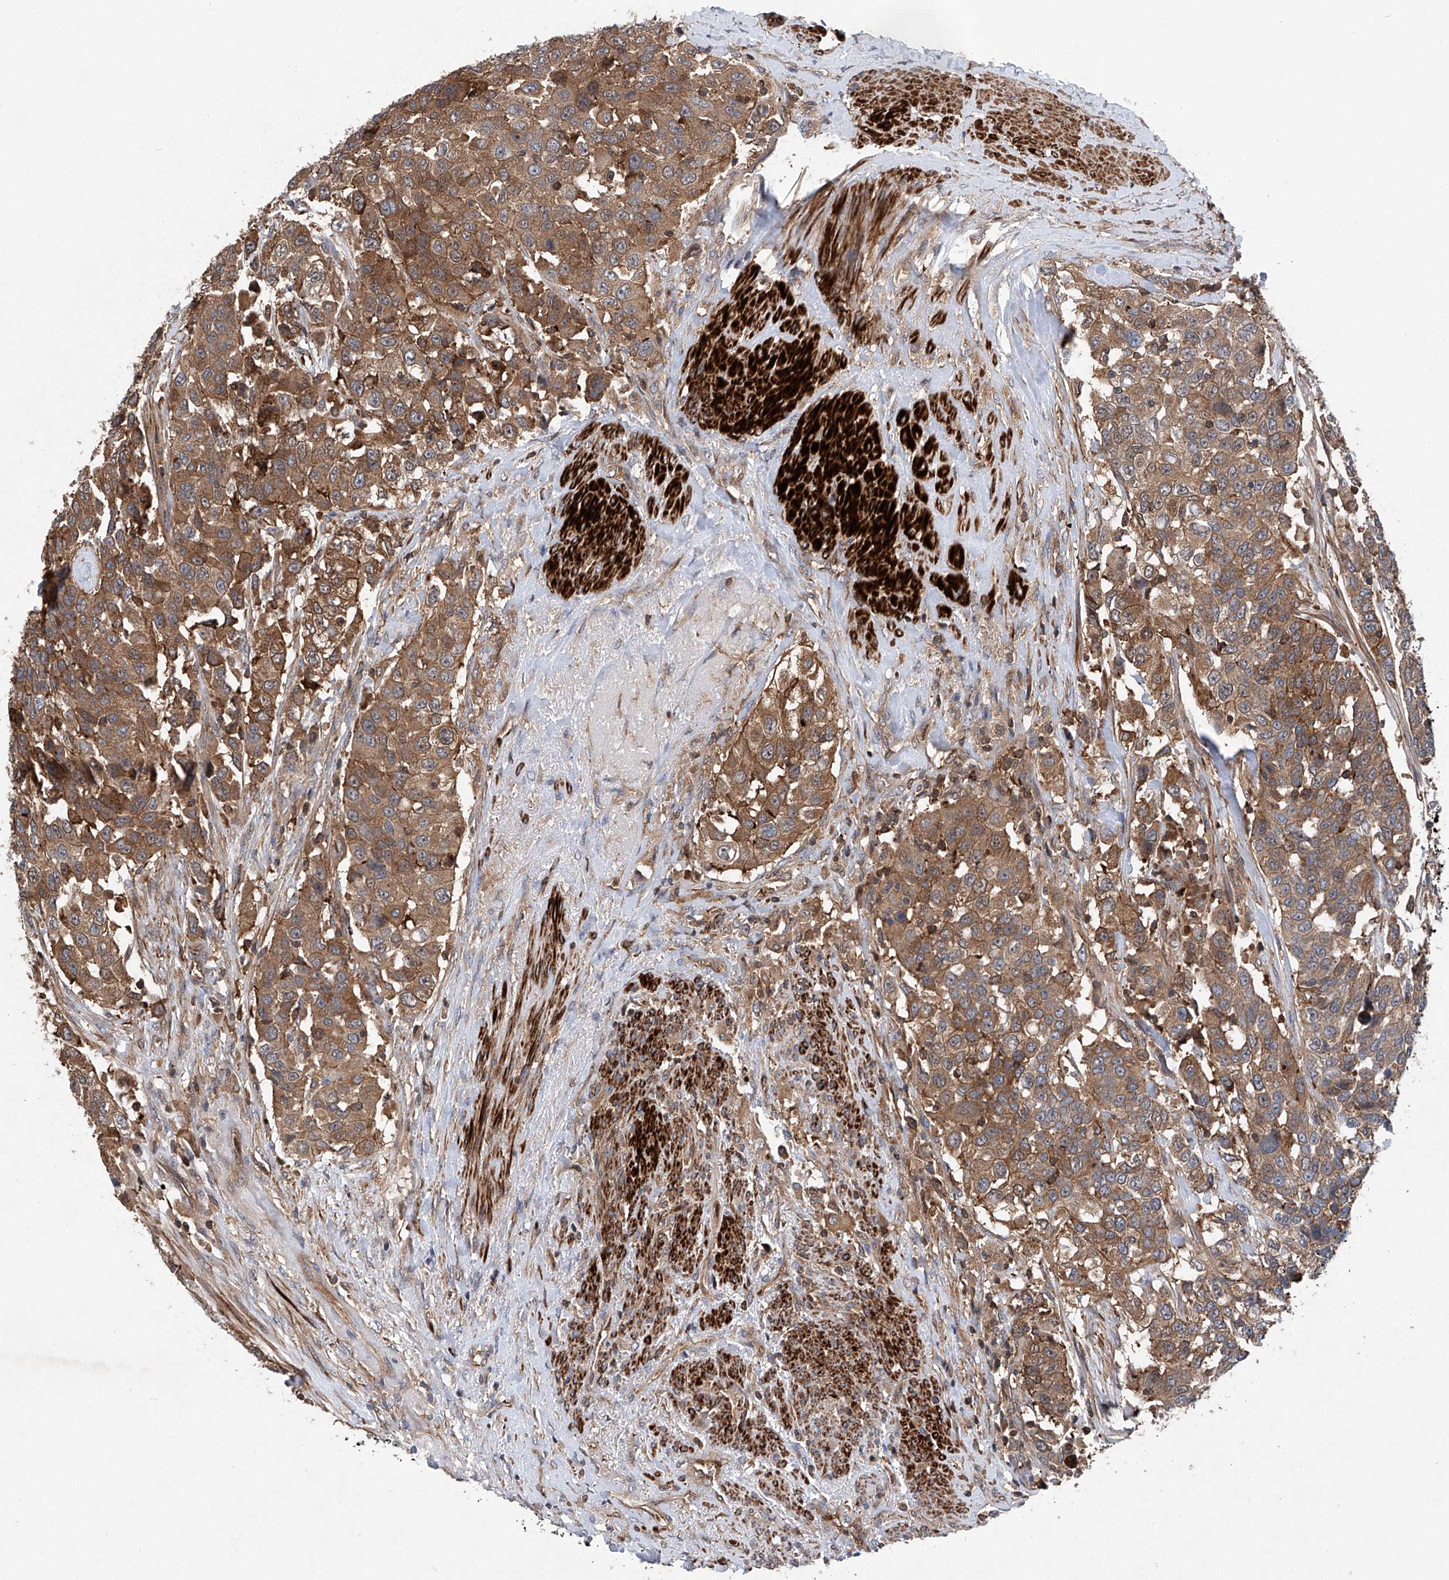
{"staining": {"intensity": "moderate", "quantity": ">75%", "location": "cytoplasmic/membranous"}, "tissue": "urothelial cancer", "cell_type": "Tumor cells", "image_type": "cancer", "snomed": [{"axis": "morphology", "description": "Urothelial carcinoma, High grade"}, {"axis": "topography", "description": "Urinary bladder"}], "caption": "Urothelial cancer stained for a protein (brown) reveals moderate cytoplasmic/membranous positive staining in about >75% of tumor cells.", "gene": "NT5C3A", "patient": {"sex": "female", "age": 80}}